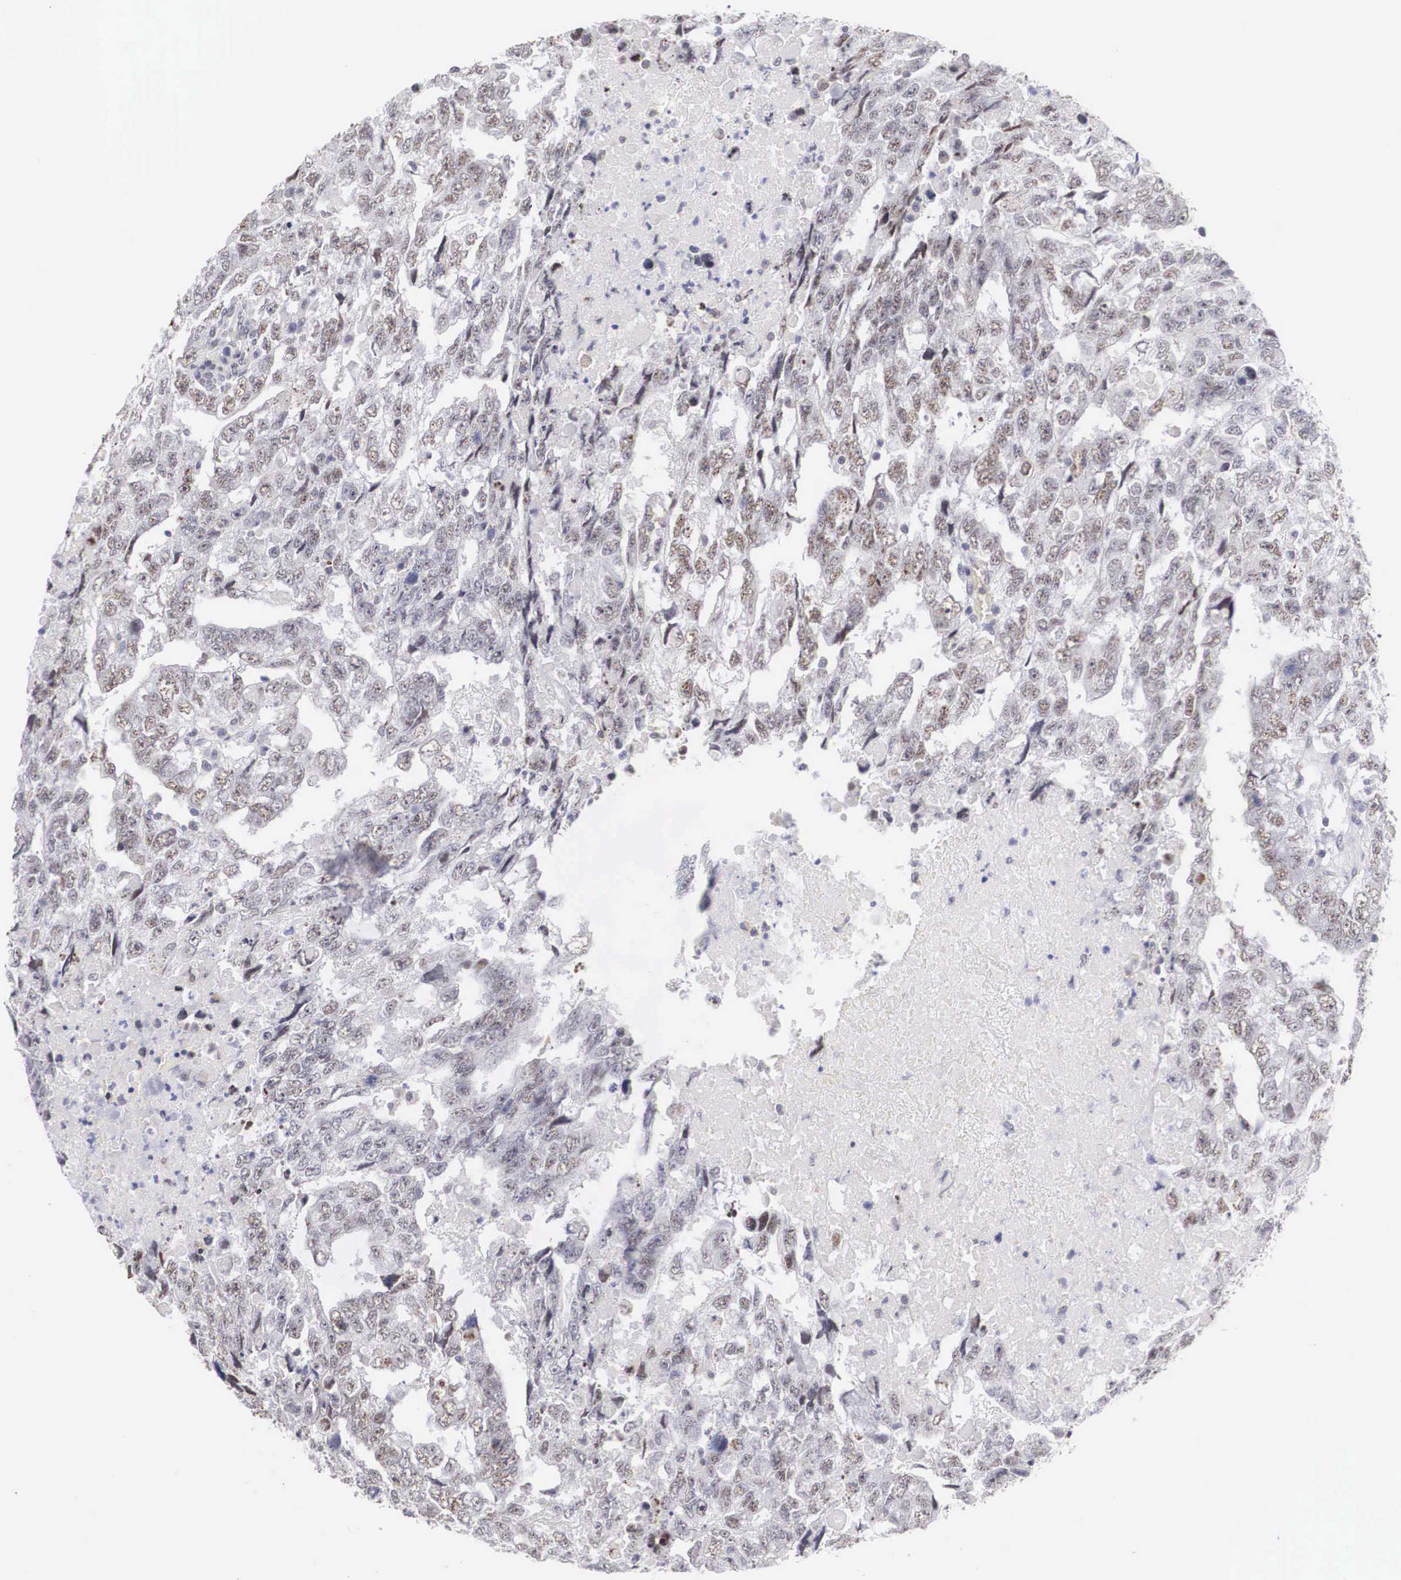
{"staining": {"intensity": "negative", "quantity": "none", "location": "none"}, "tissue": "testis cancer", "cell_type": "Tumor cells", "image_type": "cancer", "snomed": [{"axis": "morphology", "description": "Carcinoma, Embryonal, NOS"}, {"axis": "topography", "description": "Testis"}], "caption": "Immunohistochemical staining of human testis cancer demonstrates no significant expression in tumor cells.", "gene": "FAM47A", "patient": {"sex": "male", "age": 36}}